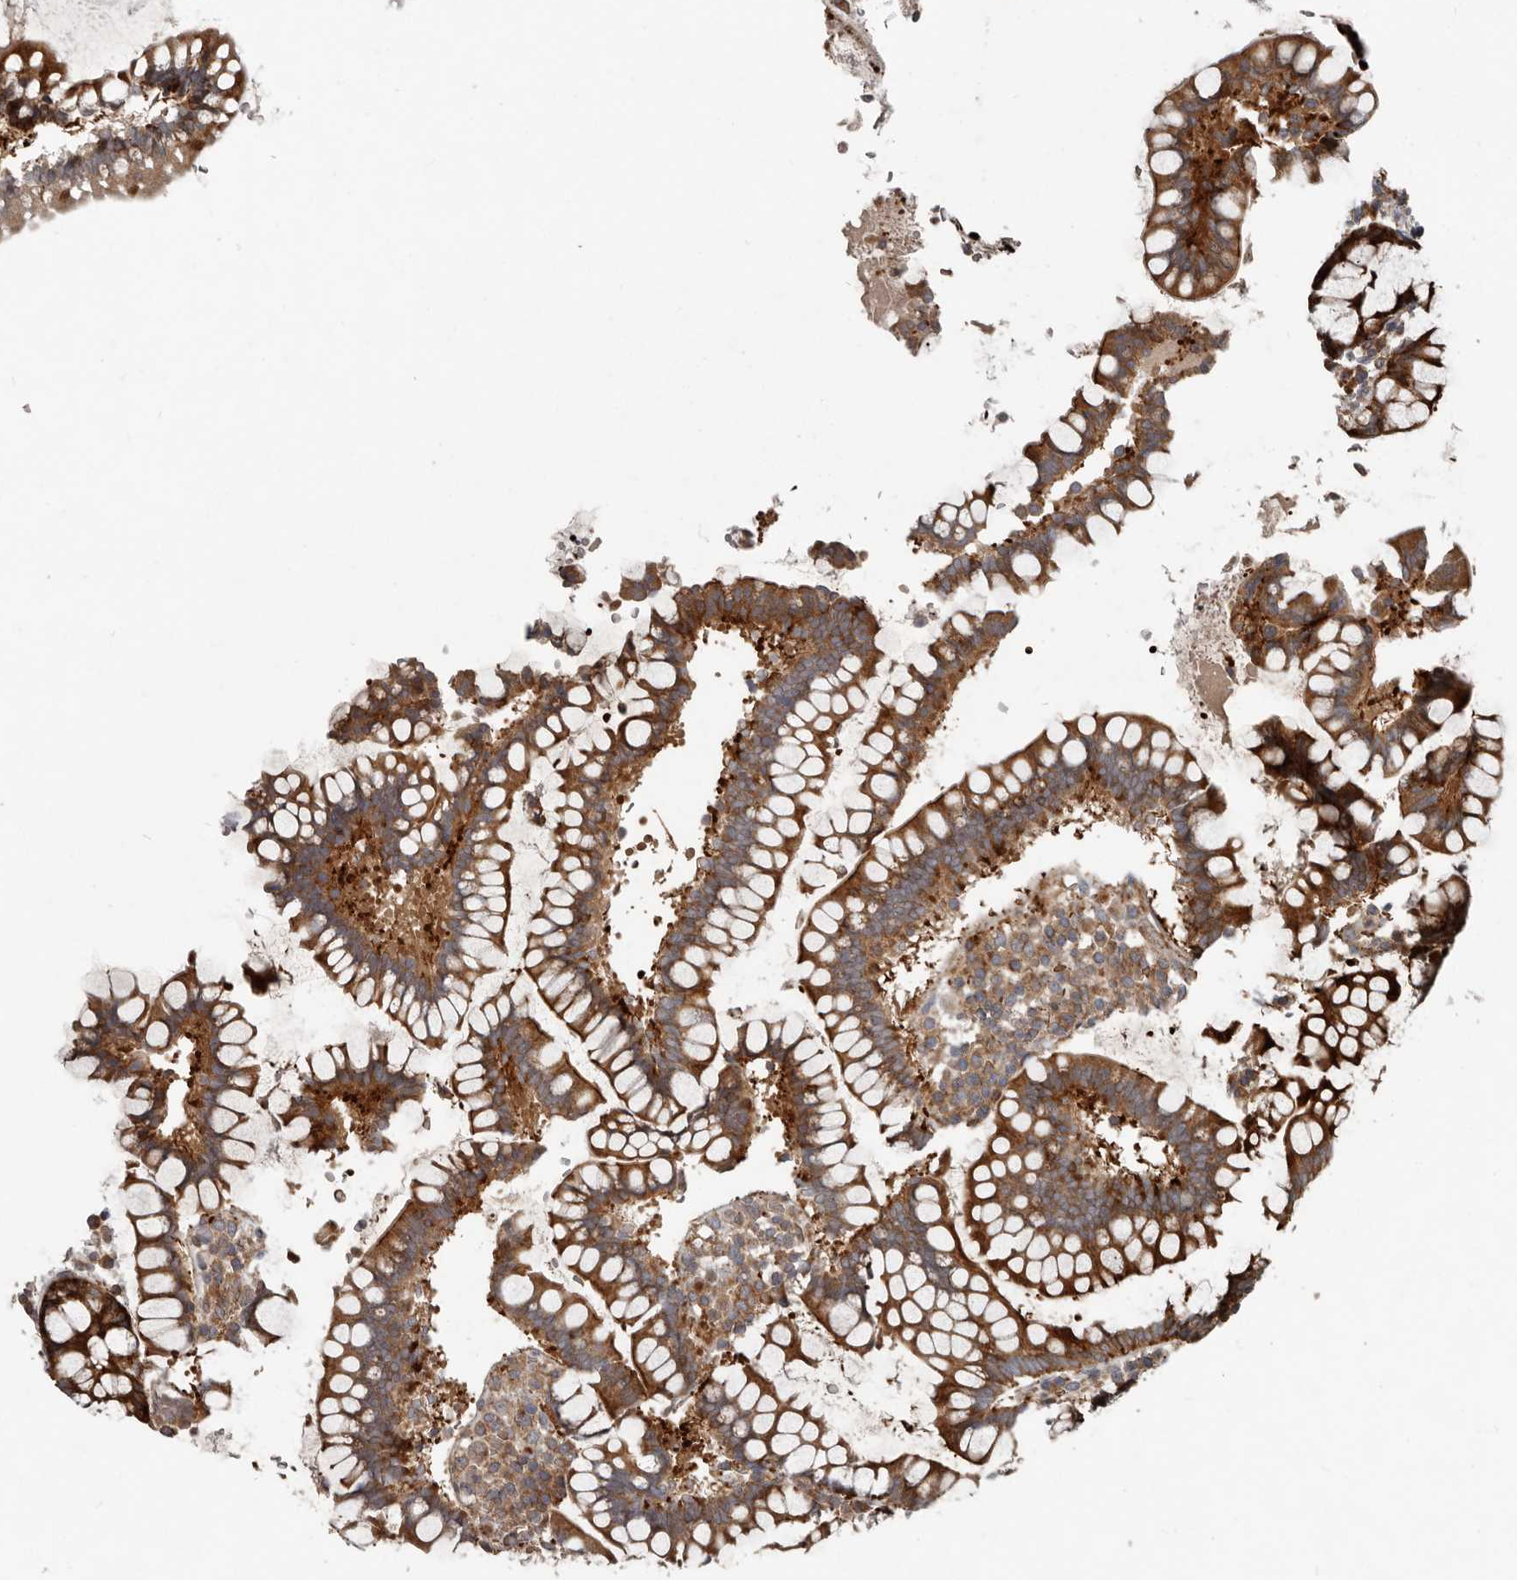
{"staining": {"intensity": "weak", "quantity": "25%-75%", "location": "cytoplasmic/membranous"}, "tissue": "colon", "cell_type": "Endothelial cells", "image_type": "normal", "snomed": [{"axis": "morphology", "description": "Normal tissue, NOS"}, {"axis": "topography", "description": "Colon"}], "caption": "This histopathology image reveals immunohistochemistry staining of normal human colon, with low weak cytoplasmic/membranous positivity in approximately 25%-75% of endothelial cells.", "gene": "FBXO31", "patient": {"sex": "female", "age": 79}}